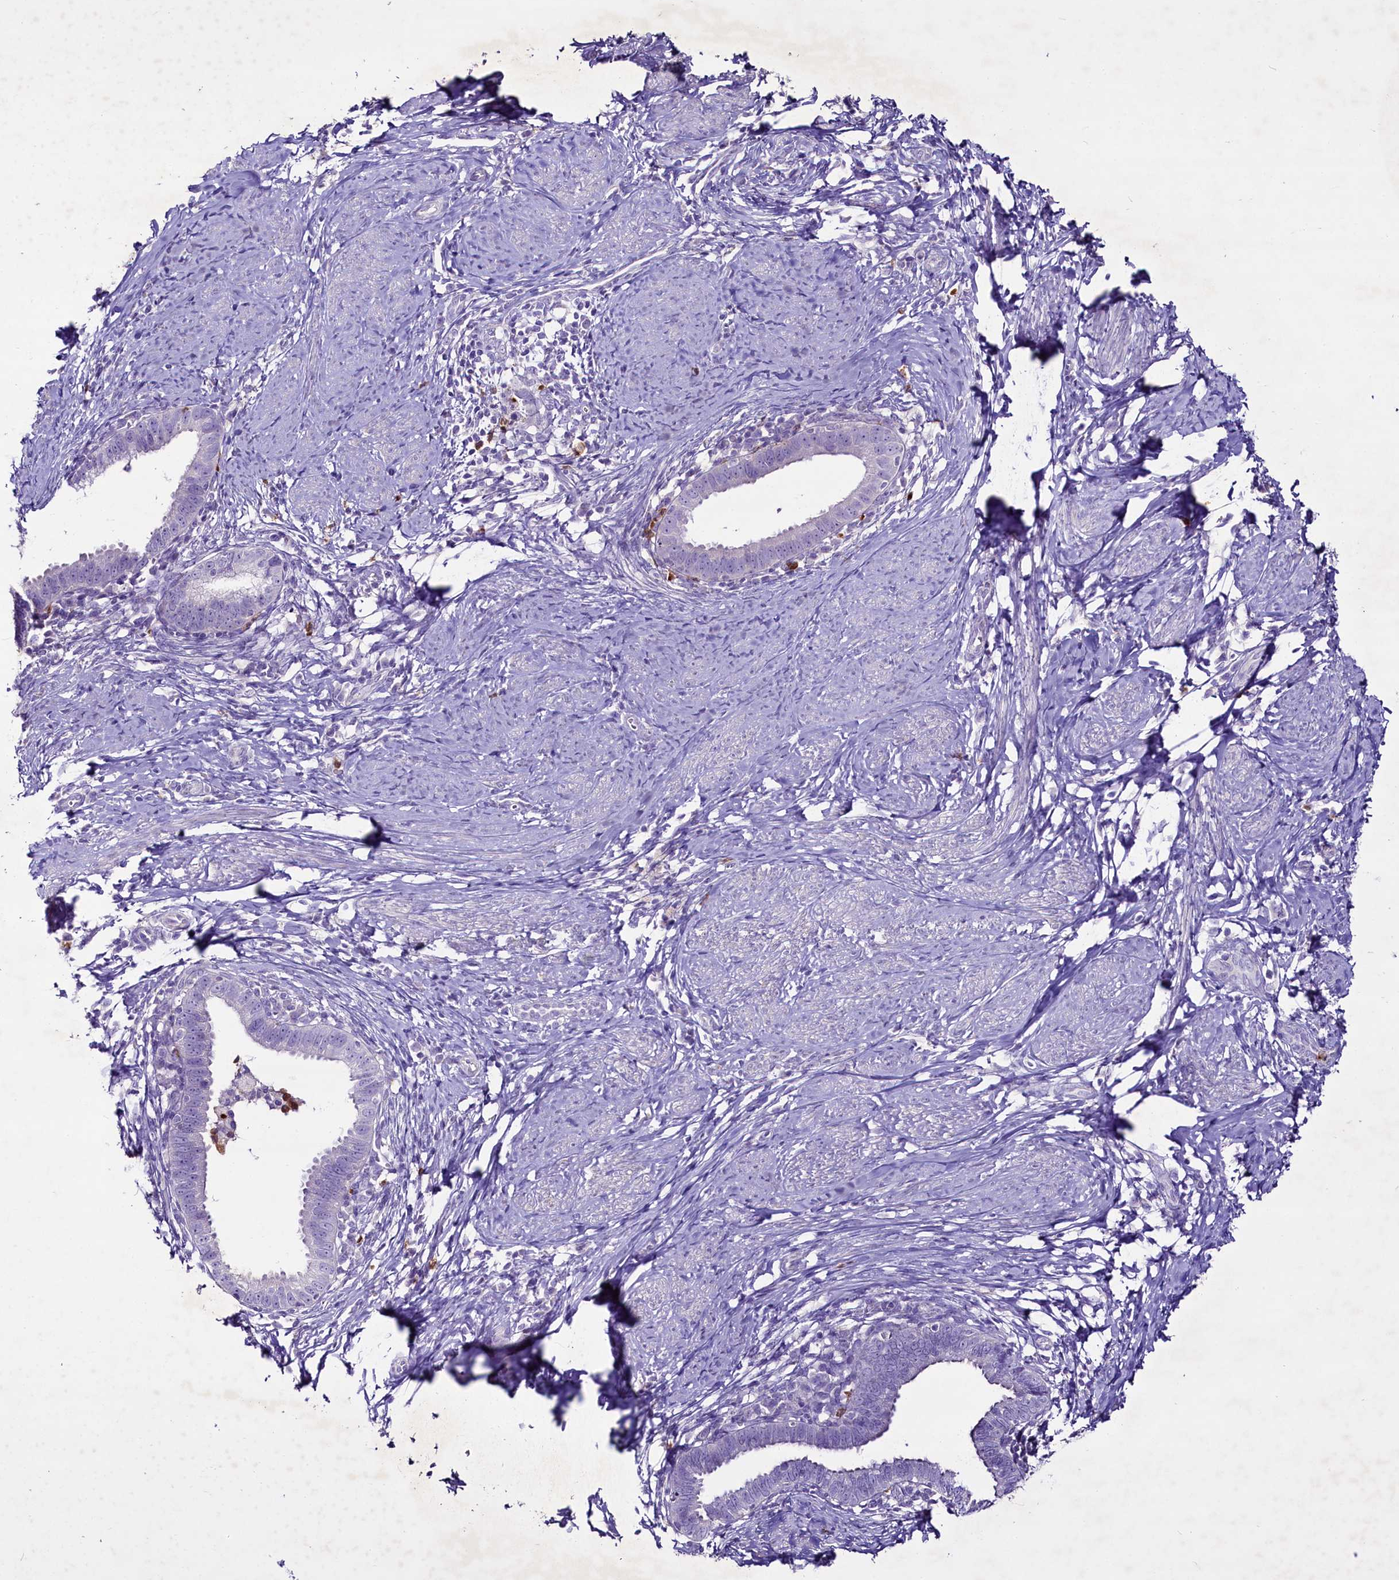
{"staining": {"intensity": "negative", "quantity": "none", "location": "none"}, "tissue": "cervical cancer", "cell_type": "Tumor cells", "image_type": "cancer", "snomed": [{"axis": "morphology", "description": "Adenocarcinoma, NOS"}, {"axis": "topography", "description": "Cervix"}], "caption": "DAB (3,3'-diaminobenzidine) immunohistochemical staining of adenocarcinoma (cervical) displays no significant positivity in tumor cells.", "gene": "FAM209B", "patient": {"sex": "female", "age": 36}}